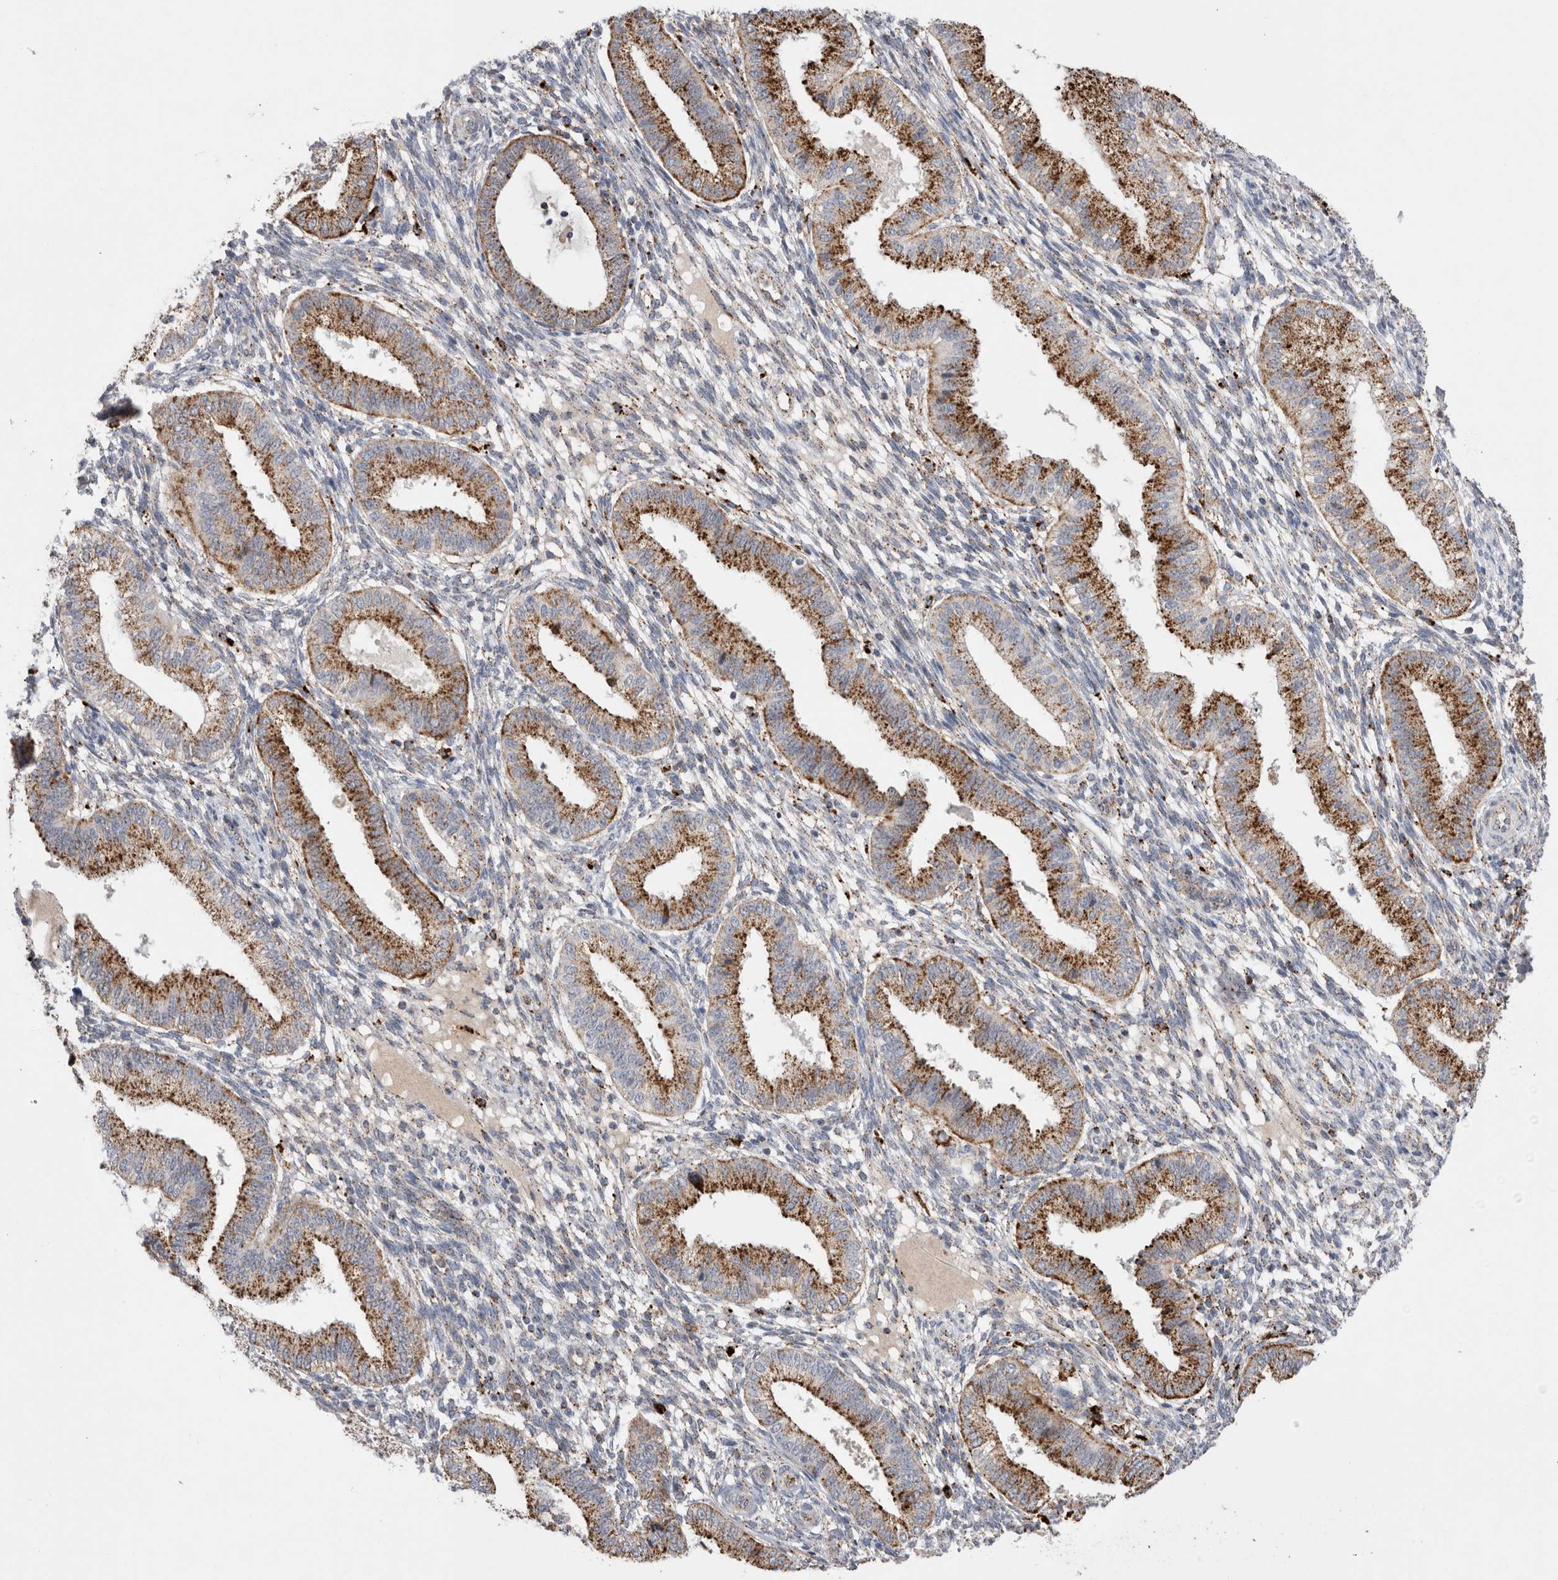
{"staining": {"intensity": "moderate", "quantity": "25%-75%", "location": "cytoplasmic/membranous"}, "tissue": "endometrium", "cell_type": "Cells in endometrial stroma", "image_type": "normal", "snomed": [{"axis": "morphology", "description": "Normal tissue, NOS"}, {"axis": "topography", "description": "Endometrium"}], "caption": "Human endometrium stained with a brown dye displays moderate cytoplasmic/membranous positive expression in approximately 25%-75% of cells in endometrial stroma.", "gene": "CTSA", "patient": {"sex": "female", "age": 39}}